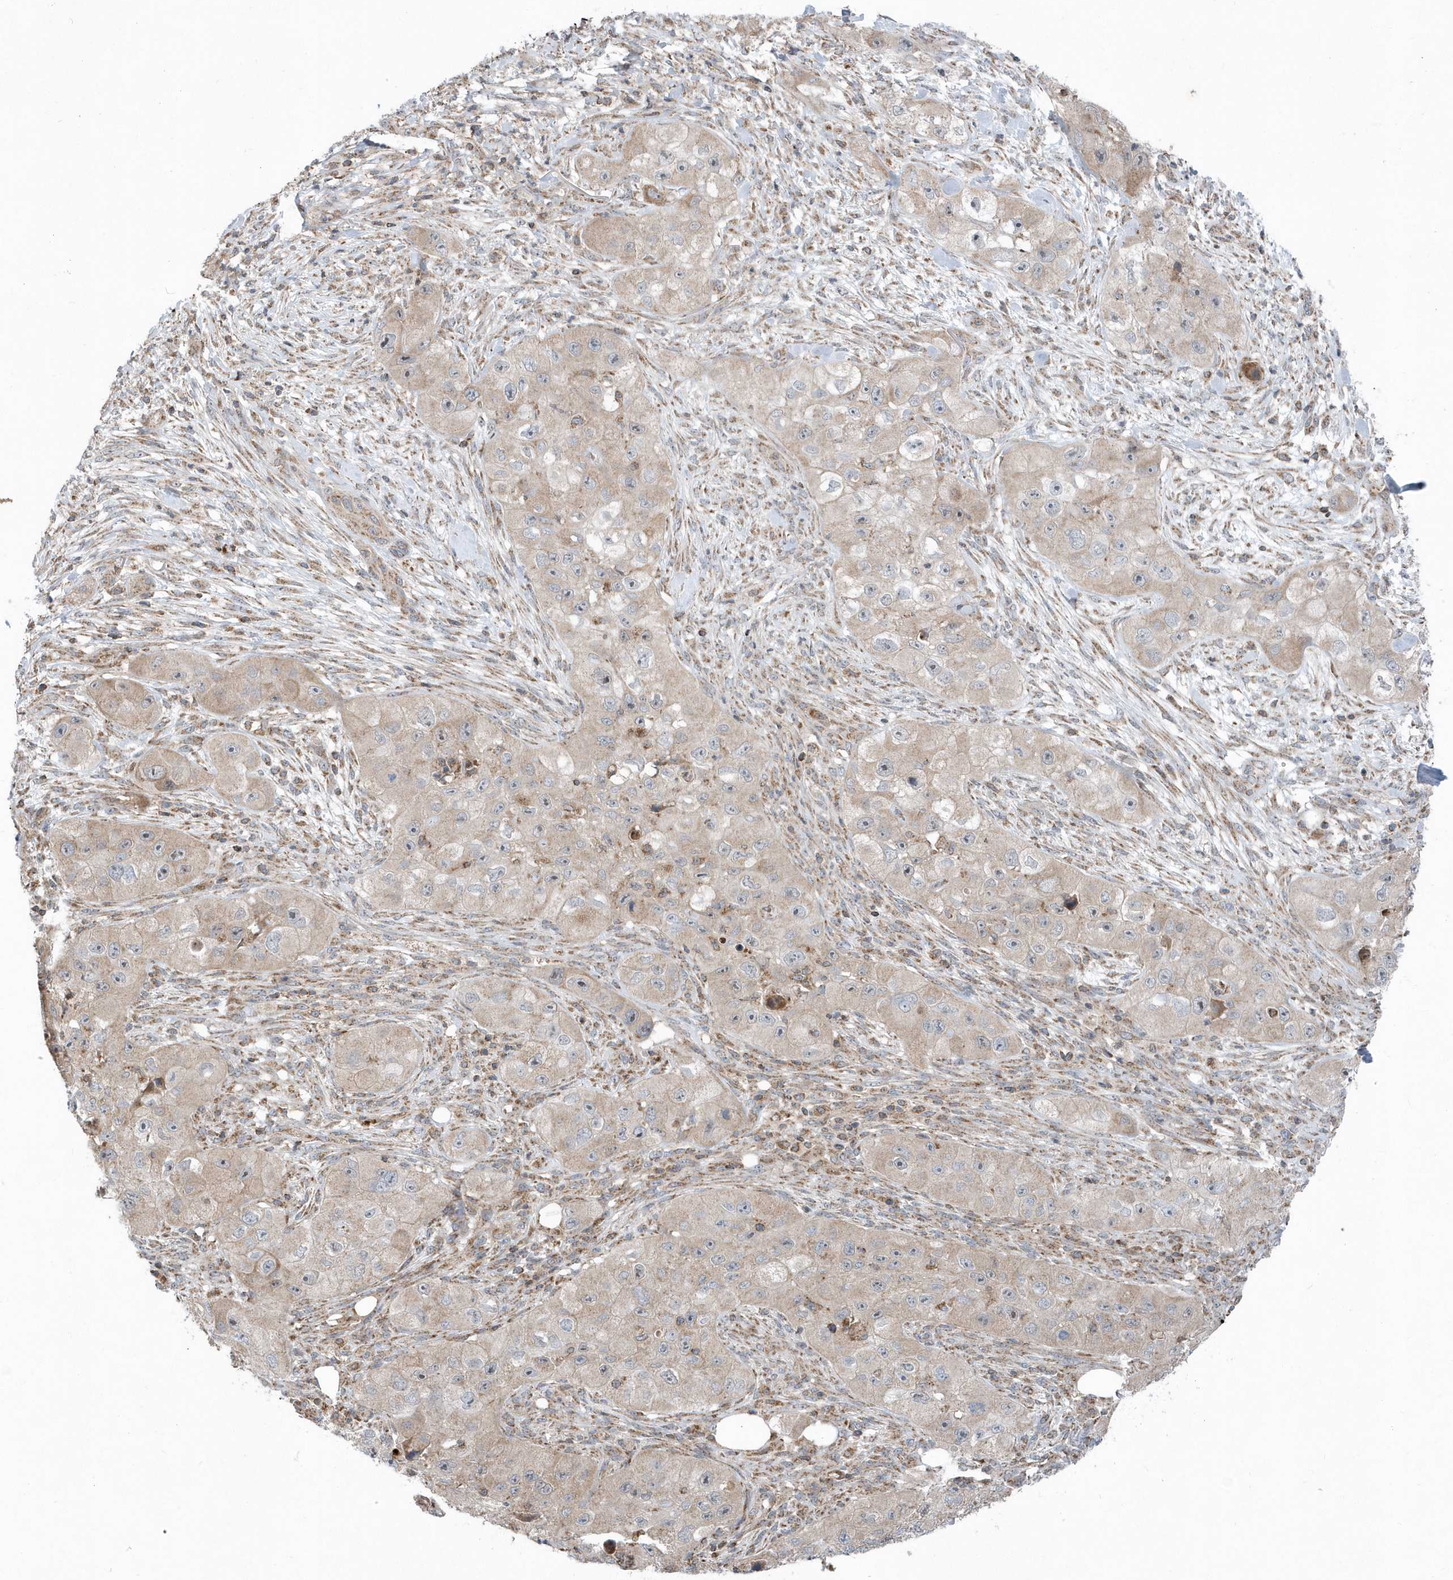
{"staining": {"intensity": "weak", "quantity": "<25%", "location": "cytoplasmic/membranous"}, "tissue": "skin cancer", "cell_type": "Tumor cells", "image_type": "cancer", "snomed": [{"axis": "morphology", "description": "Squamous cell carcinoma, NOS"}, {"axis": "topography", "description": "Skin"}, {"axis": "topography", "description": "Subcutis"}], "caption": "The histopathology image demonstrates no staining of tumor cells in squamous cell carcinoma (skin).", "gene": "PPP1R7", "patient": {"sex": "male", "age": 73}}